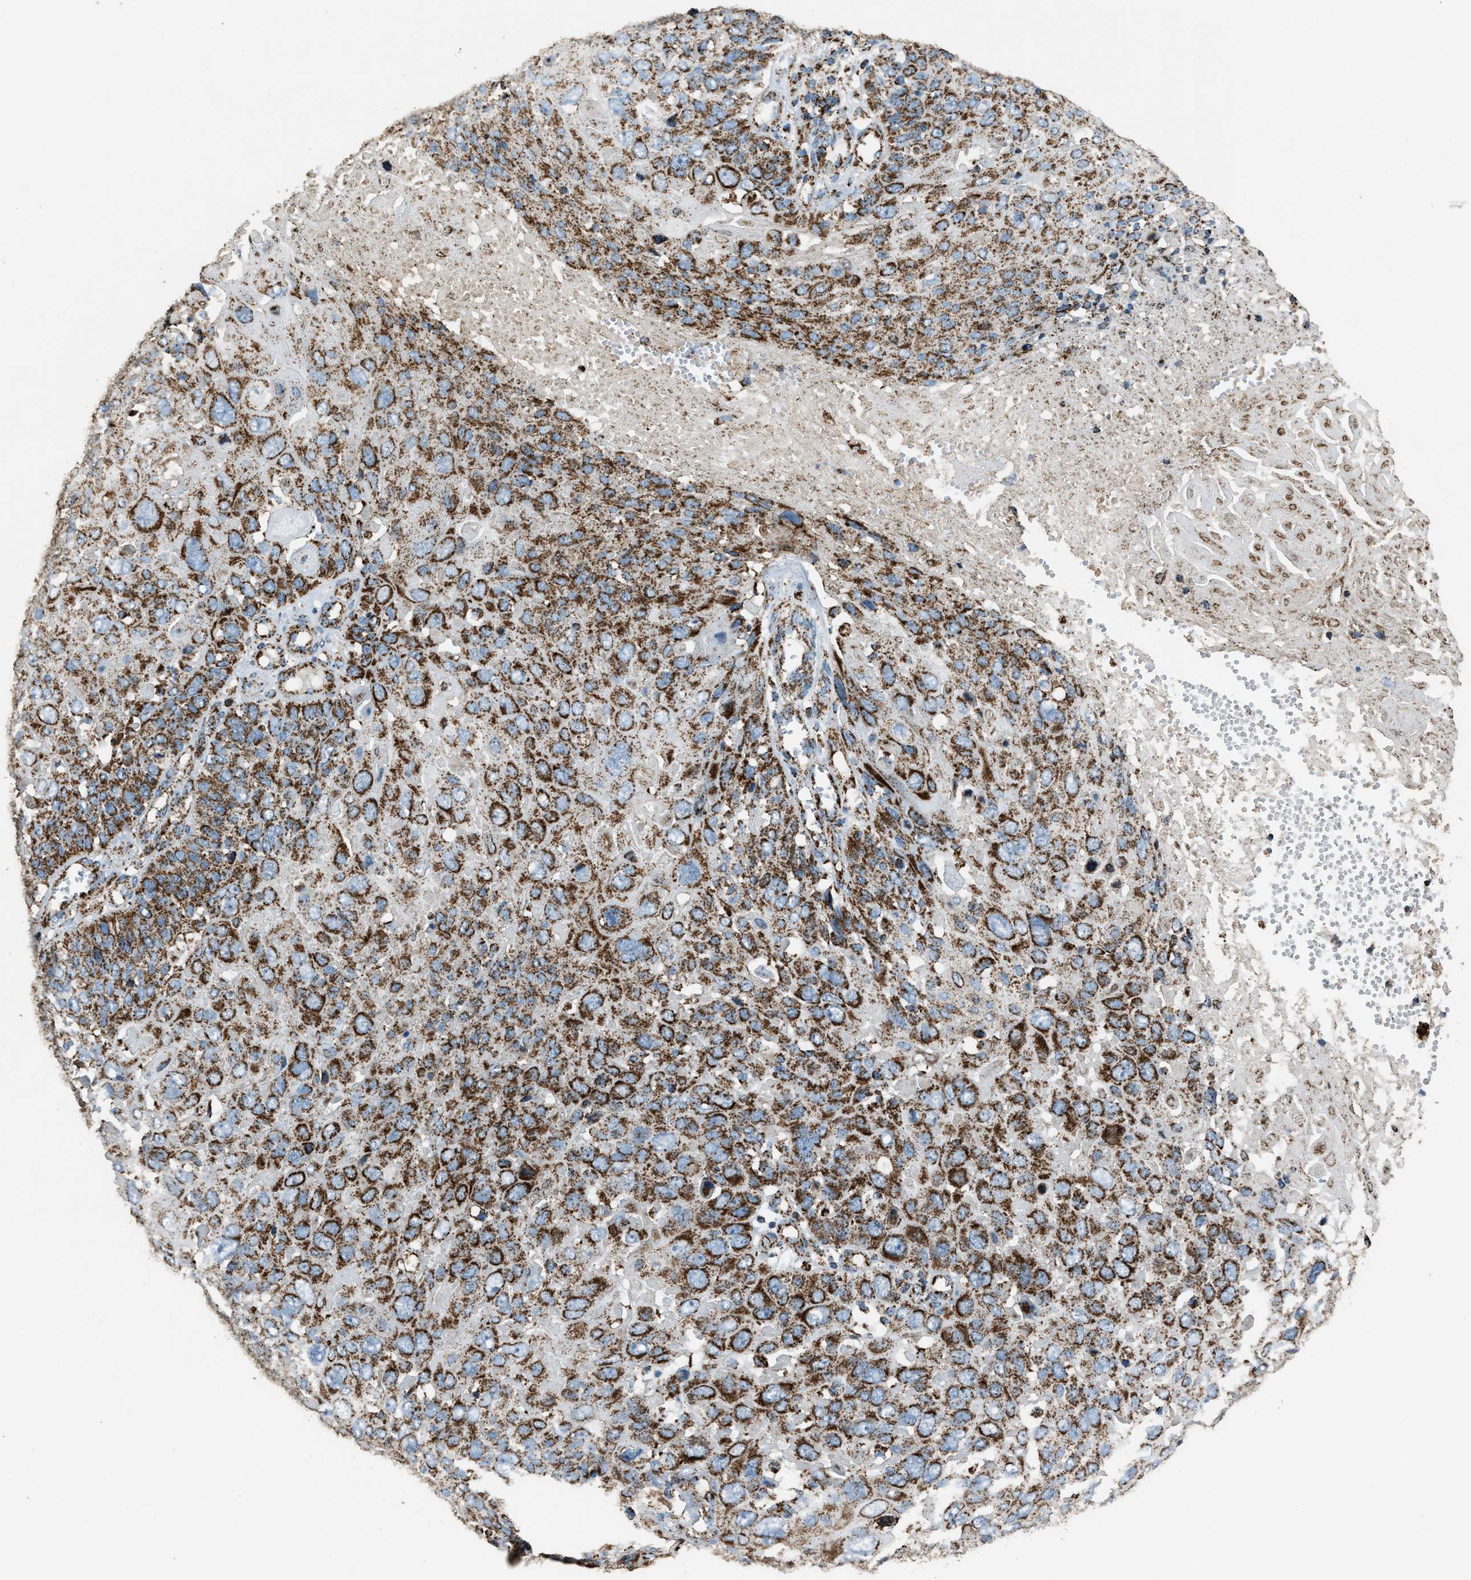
{"staining": {"intensity": "strong", "quantity": ">75%", "location": "cytoplasmic/membranous"}, "tissue": "cervical cancer", "cell_type": "Tumor cells", "image_type": "cancer", "snomed": [{"axis": "morphology", "description": "Squamous cell carcinoma, NOS"}, {"axis": "topography", "description": "Cervix"}], "caption": "Immunohistochemistry (IHC) histopathology image of neoplastic tissue: cervical cancer (squamous cell carcinoma) stained using IHC reveals high levels of strong protein expression localized specifically in the cytoplasmic/membranous of tumor cells, appearing as a cytoplasmic/membranous brown color.", "gene": "MDH2", "patient": {"sex": "female", "age": 74}}